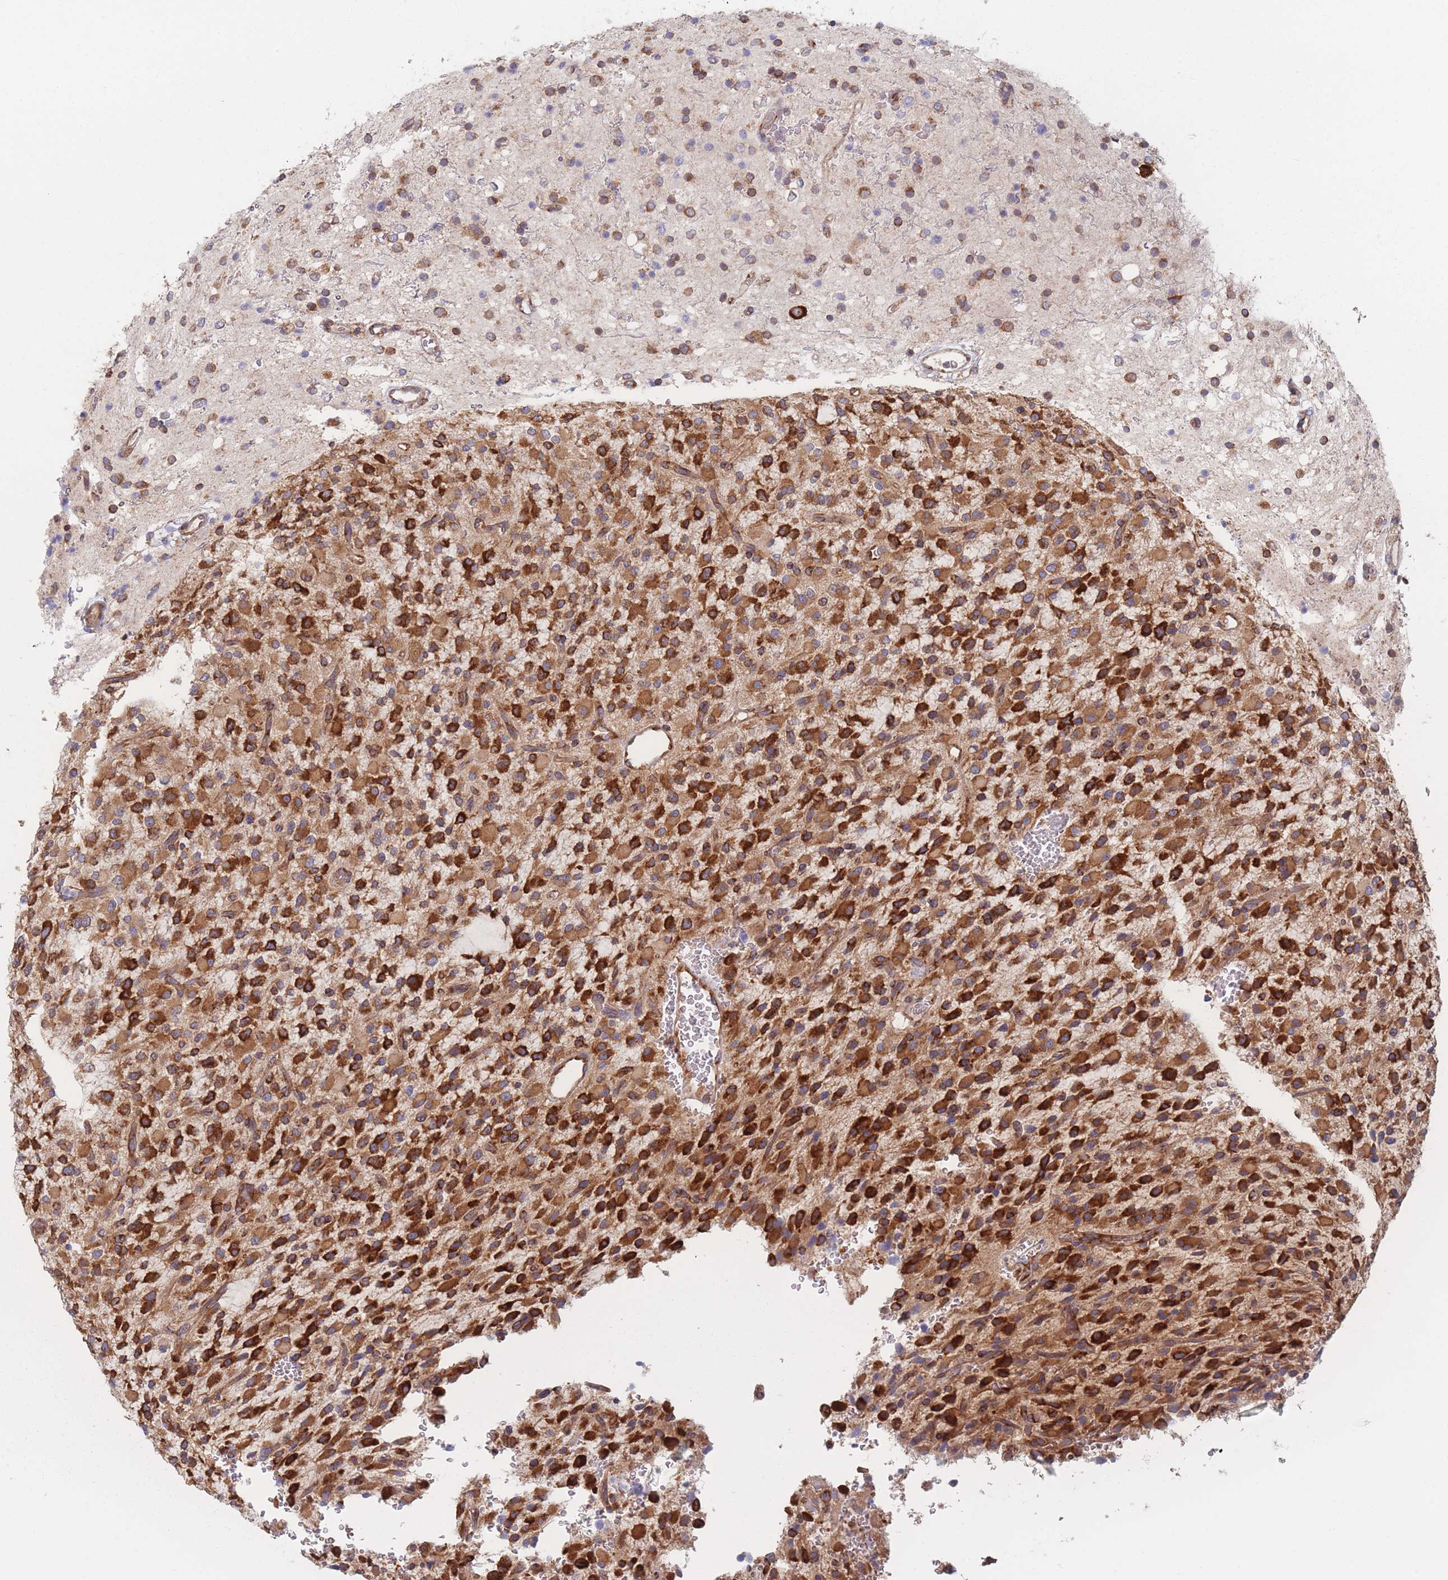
{"staining": {"intensity": "strong", "quantity": ">75%", "location": "cytoplasmic/membranous"}, "tissue": "glioma", "cell_type": "Tumor cells", "image_type": "cancer", "snomed": [{"axis": "morphology", "description": "Glioma, malignant, High grade"}, {"axis": "topography", "description": "Brain"}], "caption": "DAB (3,3'-diaminobenzidine) immunohistochemical staining of malignant glioma (high-grade) shows strong cytoplasmic/membranous protein staining in approximately >75% of tumor cells. The staining is performed using DAB brown chromogen to label protein expression. The nuclei are counter-stained blue using hematoxylin.", "gene": "EEF1B2", "patient": {"sex": "male", "age": 34}}